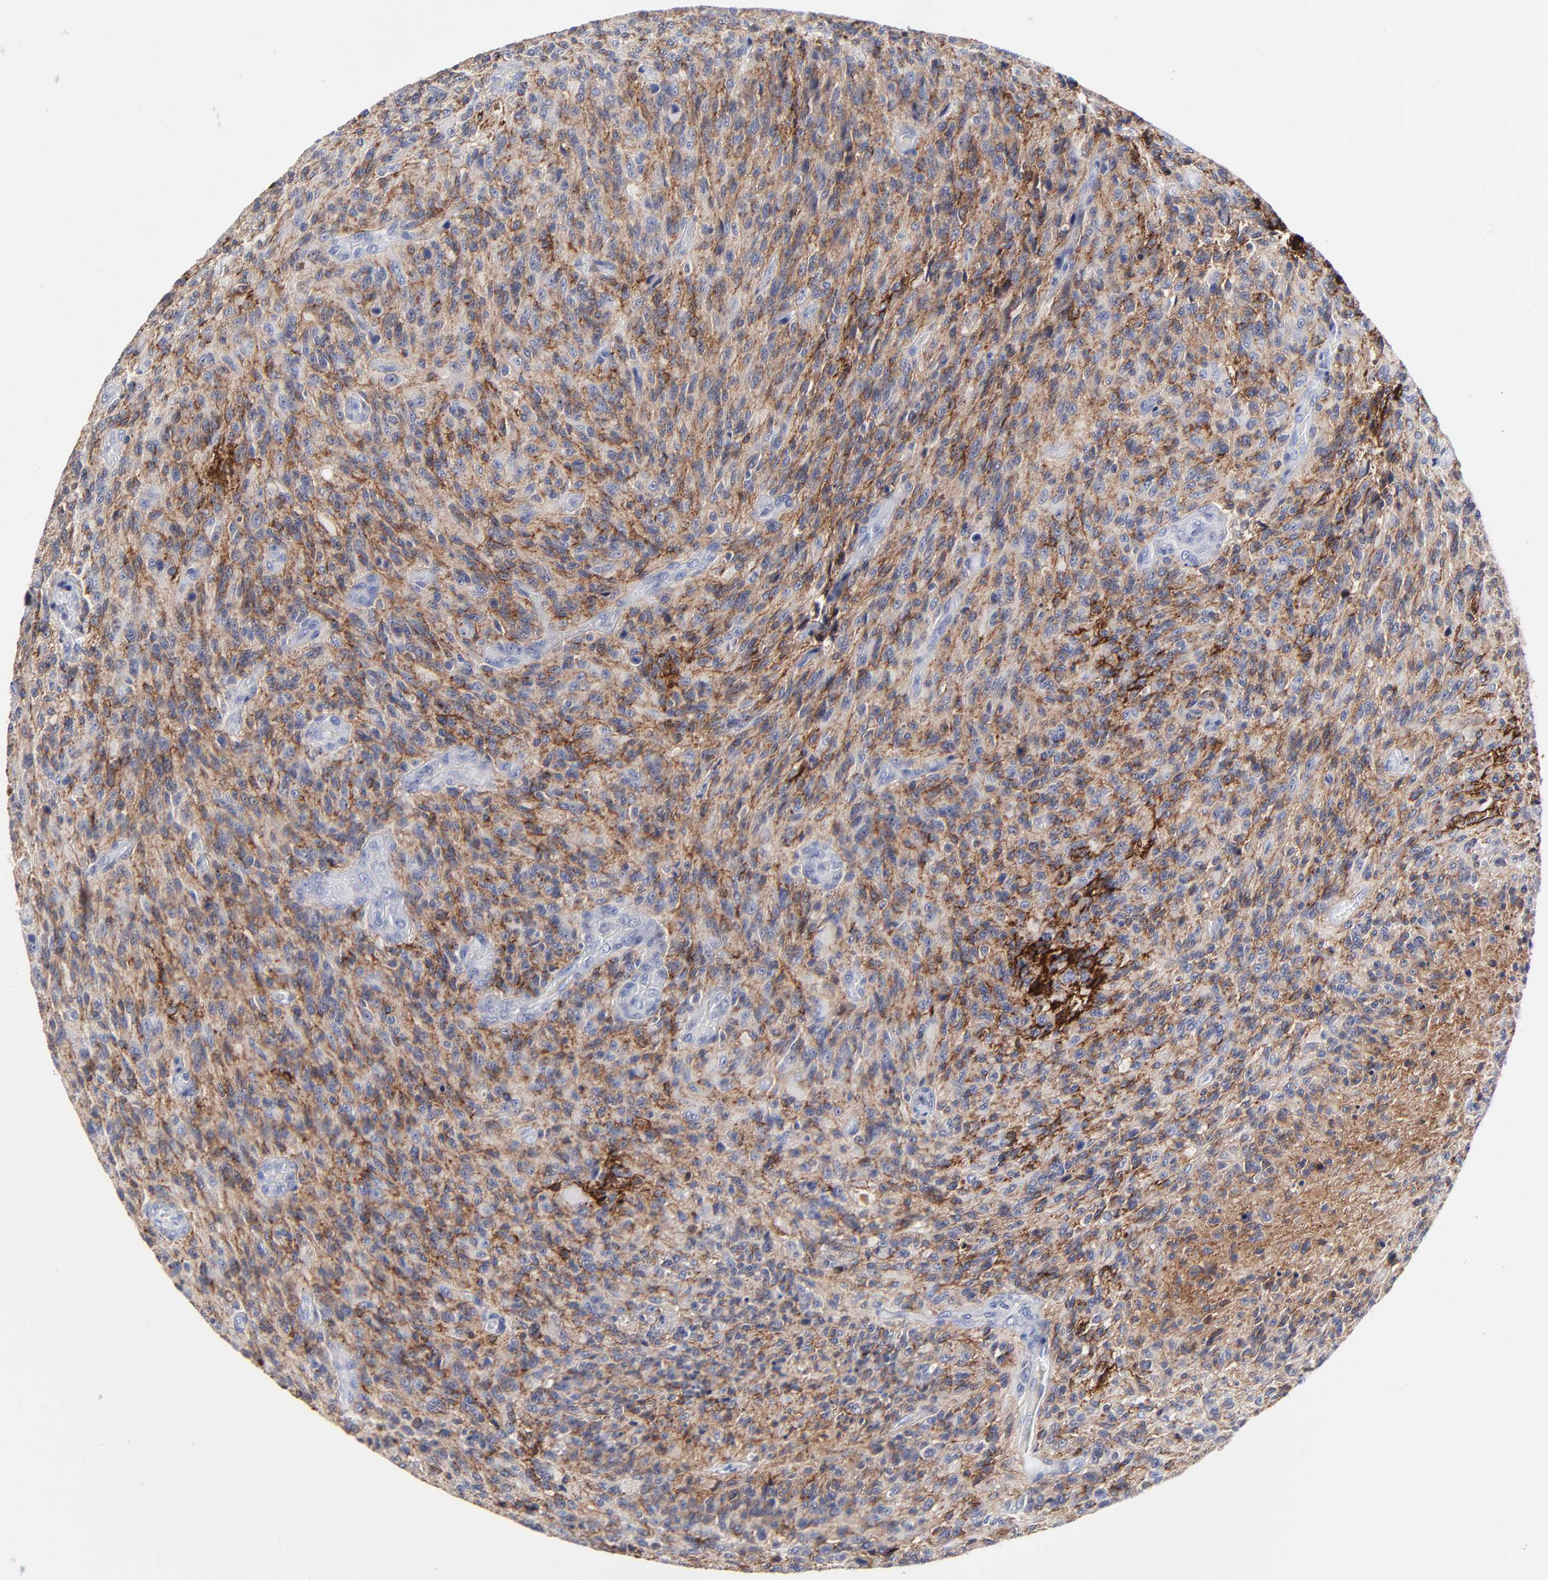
{"staining": {"intensity": "negative", "quantity": "none", "location": "none"}, "tissue": "glioma", "cell_type": "Tumor cells", "image_type": "cancer", "snomed": [{"axis": "morphology", "description": "Normal tissue, NOS"}, {"axis": "morphology", "description": "Glioma, malignant, High grade"}, {"axis": "topography", "description": "Cerebral cortex"}], "caption": "The immunohistochemistry micrograph has no significant staining in tumor cells of glioma tissue.", "gene": "CXADR", "patient": {"sex": "male", "age": 56}}